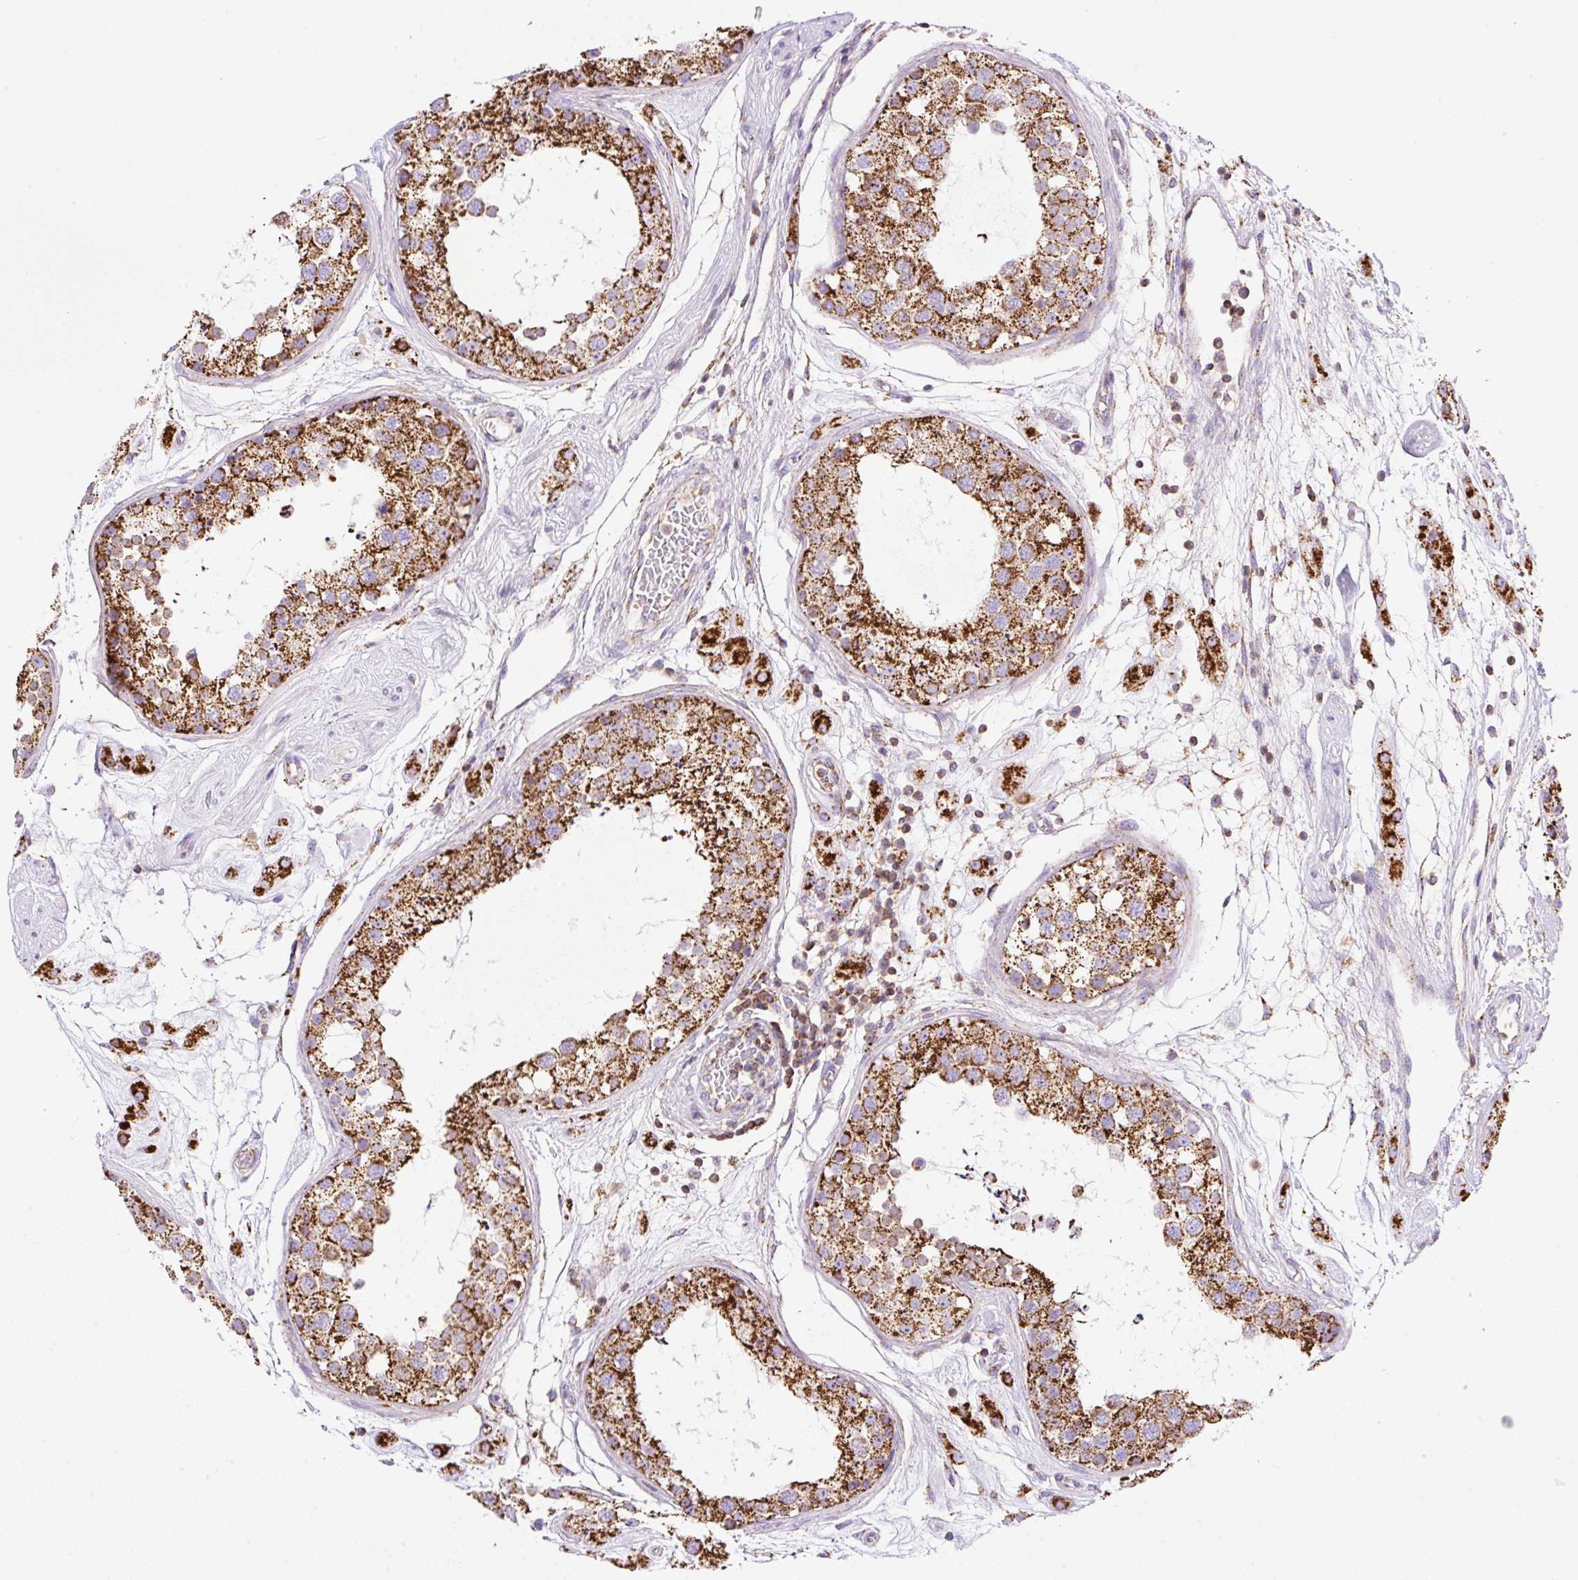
{"staining": {"intensity": "strong", "quantity": ">75%", "location": "cytoplasmic/membranous"}, "tissue": "testis", "cell_type": "Cells in seminiferous ducts", "image_type": "normal", "snomed": [{"axis": "morphology", "description": "Normal tissue, NOS"}, {"axis": "topography", "description": "Testis"}], "caption": "An image showing strong cytoplasmic/membranous expression in about >75% of cells in seminiferous ducts in benign testis, as visualized by brown immunohistochemical staining.", "gene": "NF1", "patient": {"sex": "male", "age": 25}}